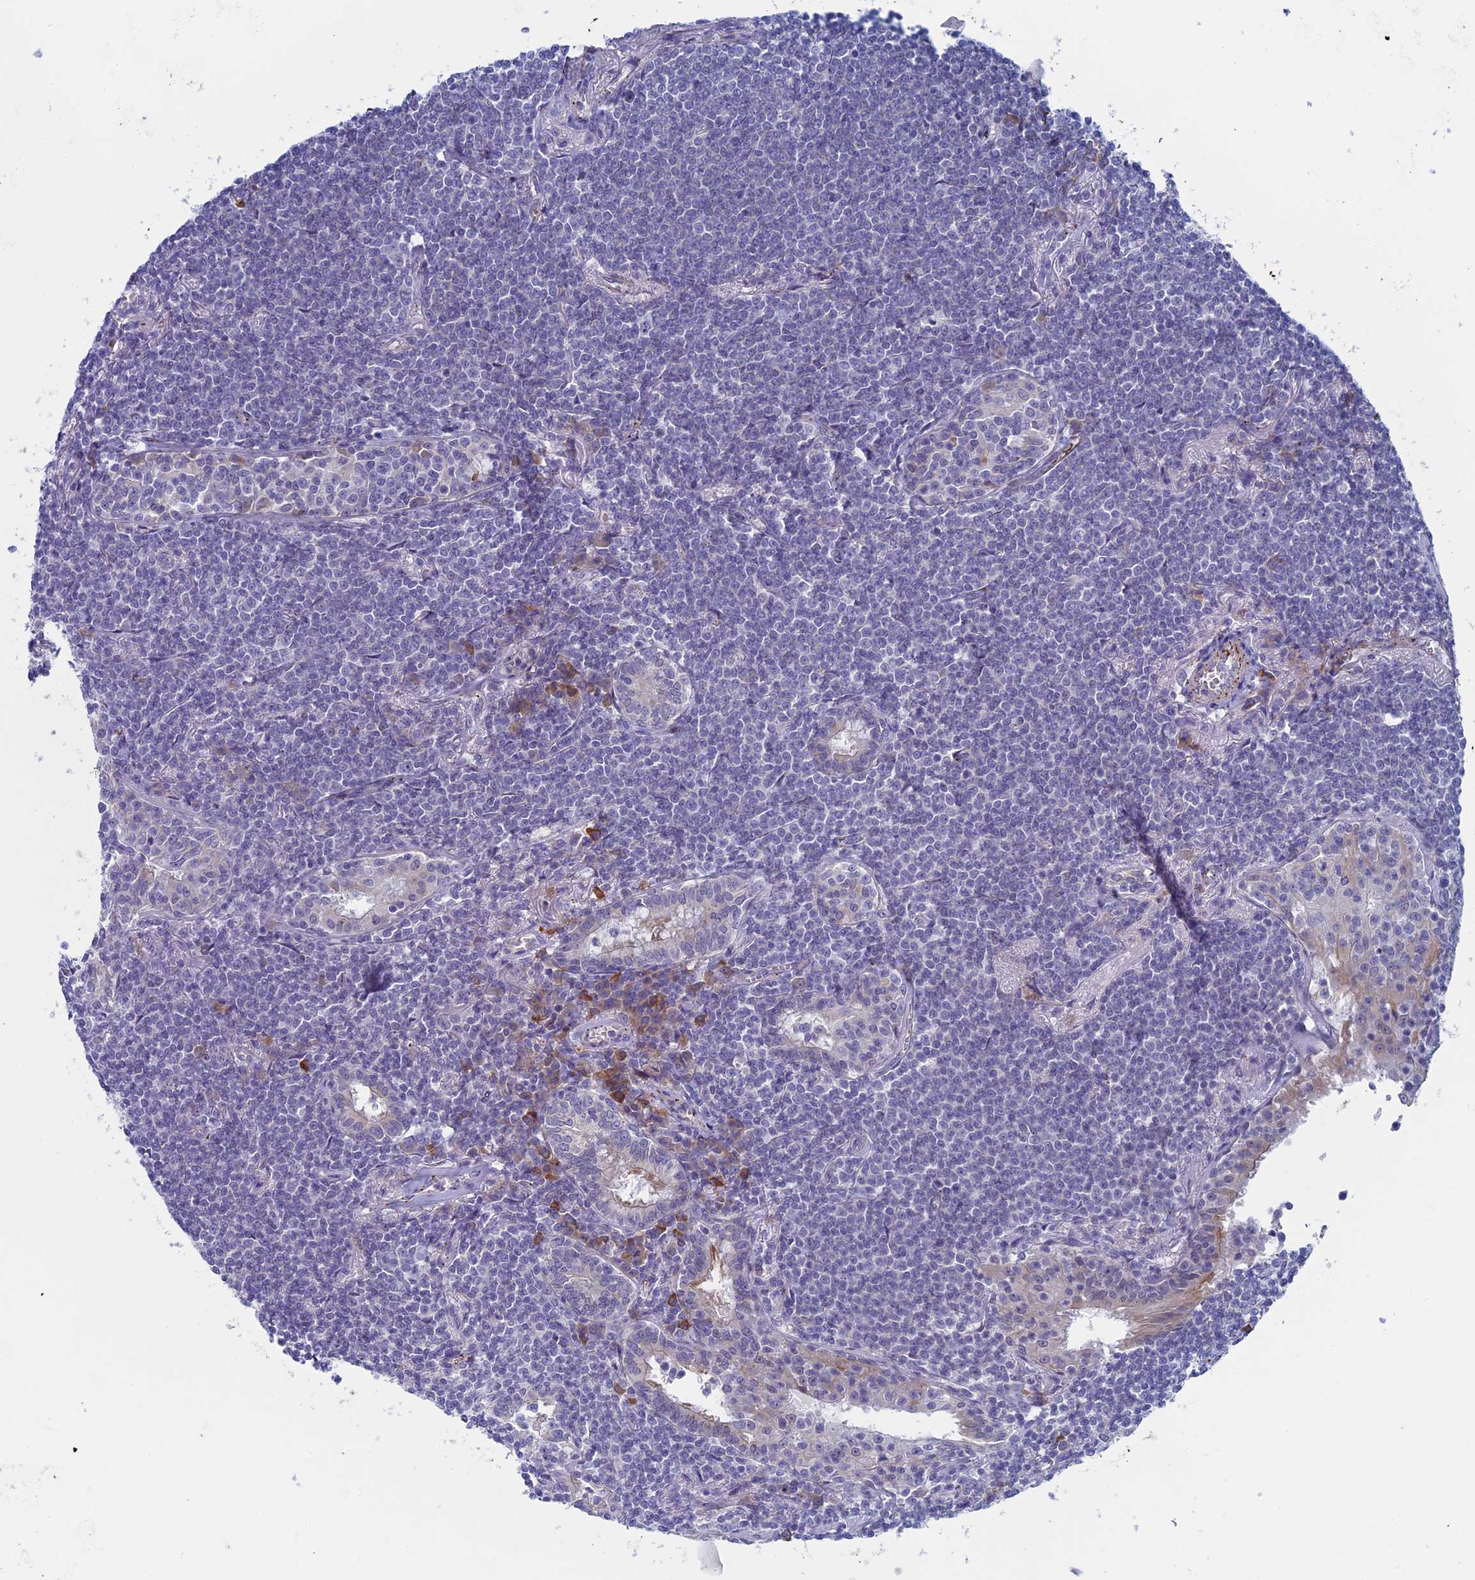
{"staining": {"intensity": "negative", "quantity": "none", "location": "none"}, "tissue": "lymphoma", "cell_type": "Tumor cells", "image_type": "cancer", "snomed": [{"axis": "morphology", "description": "Malignant lymphoma, non-Hodgkin's type, Low grade"}, {"axis": "topography", "description": "Lung"}], "caption": "Immunohistochemistry of human malignant lymphoma, non-Hodgkin's type (low-grade) reveals no staining in tumor cells.", "gene": "MAGEB6", "patient": {"sex": "female", "age": 71}}